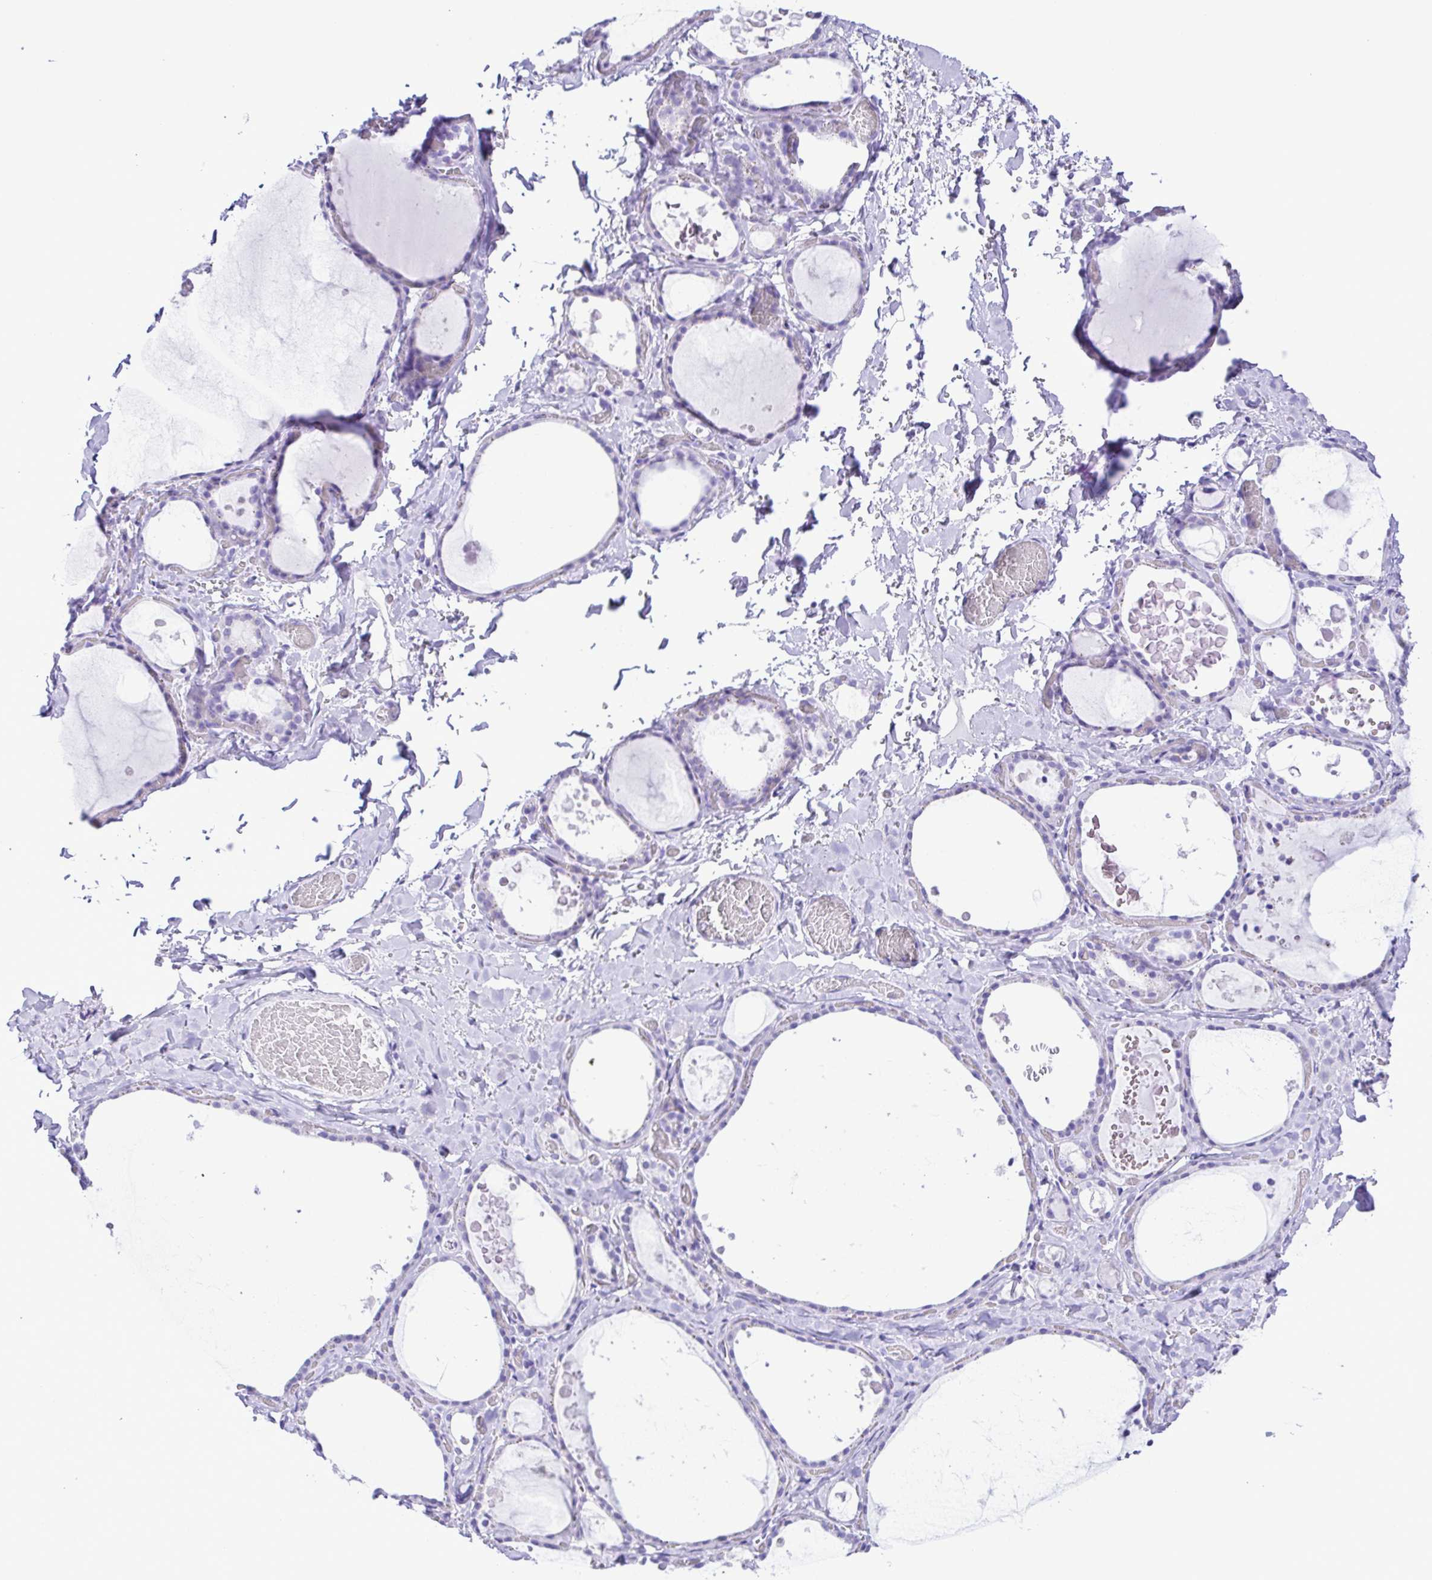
{"staining": {"intensity": "negative", "quantity": "none", "location": "none"}, "tissue": "thyroid gland", "cell_type": "Glandular cells", "image_type": "normal", "snomed": [{"axis": "morphology", "description": "Normal tissue, NOS"}, {"axis": "topography", "description": "Thyroid gland"}], "caption": "IHC micrograph of normal thyroid gland stained for a protein (brown), which demonstrates no expression in glandular cells.", "gene": "CASP14", "patient": {"sex": "female", "age": 56}}